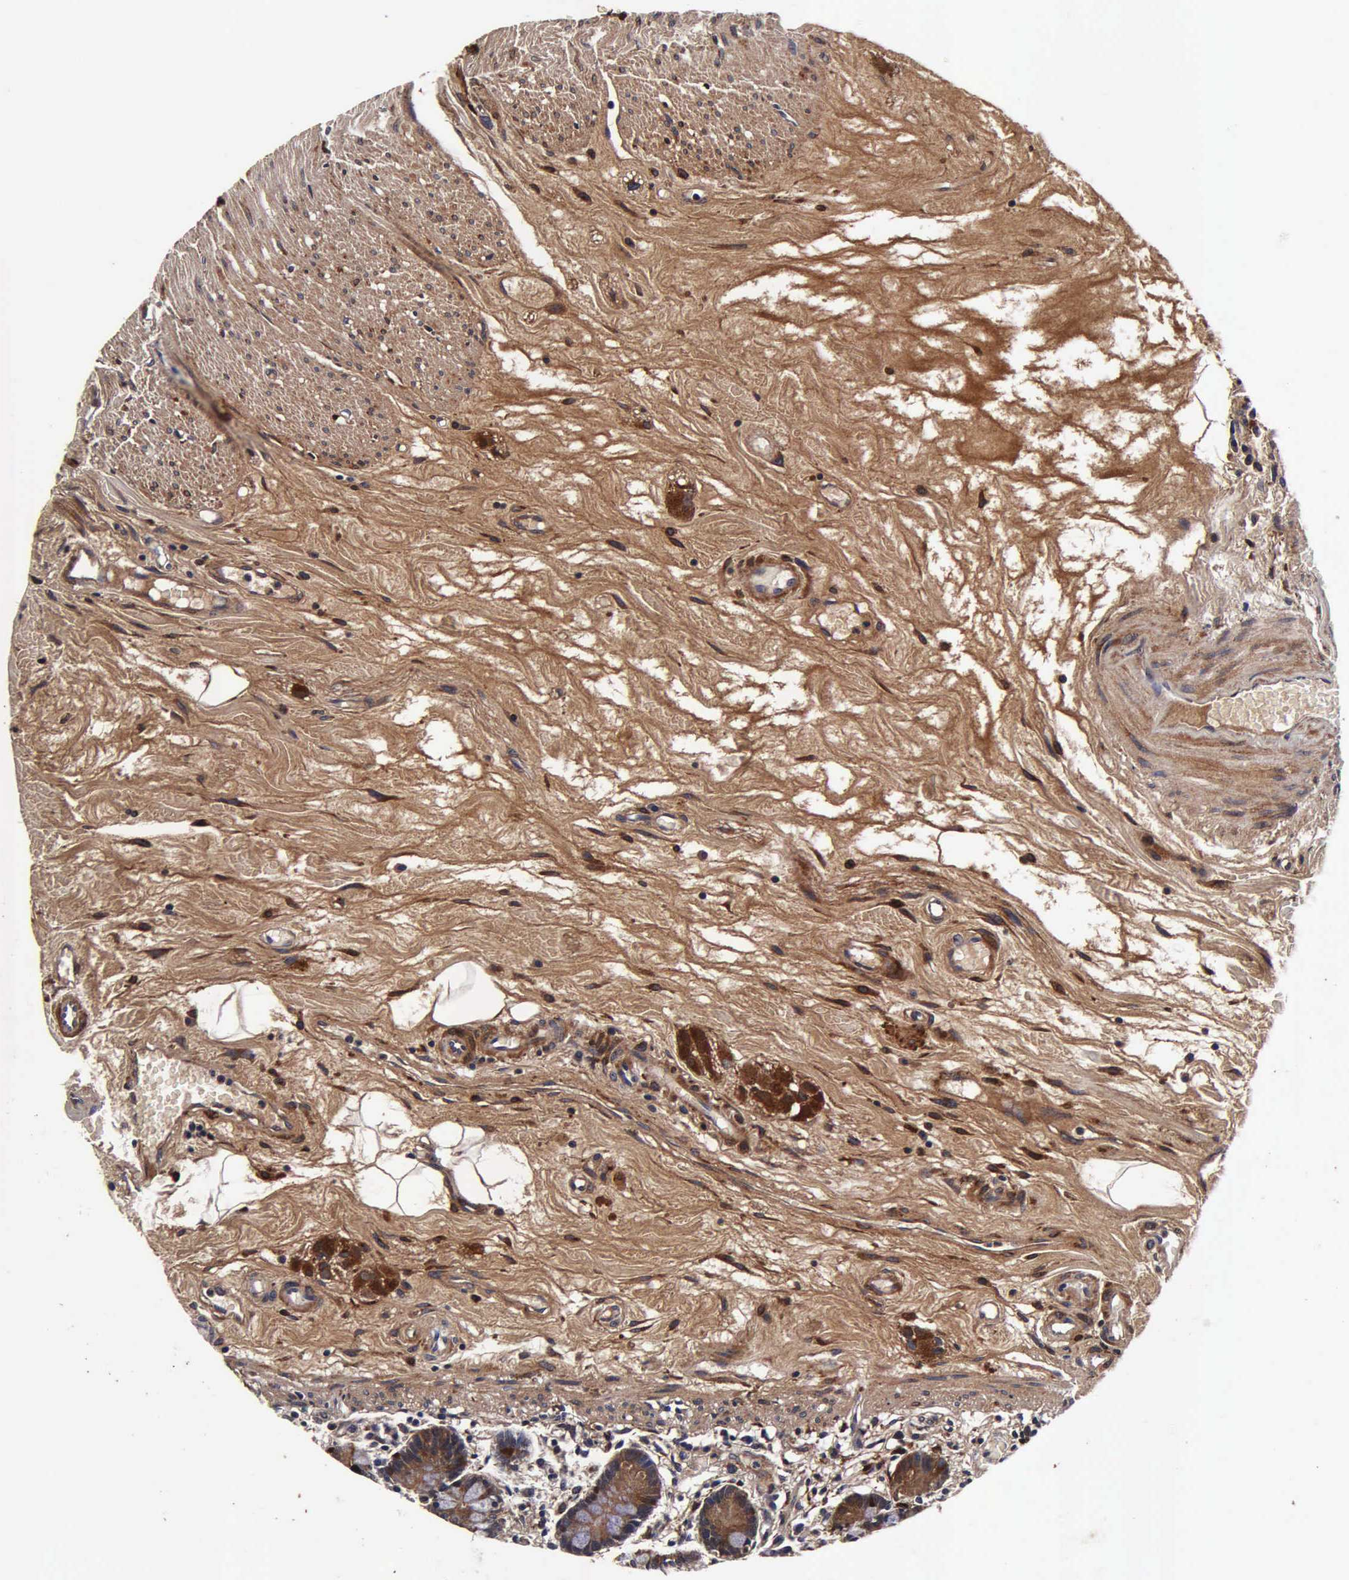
{"staining": {"intensity": "moderate", "quantity": "25%-75%", "location": "cytoplasmic/membranous"}, "tissue": "small intestine", "cell_type": "Glandular cells", "image_type": "normal", "snomed": [{"axis": "morphology", "description": "Normal tissue, NOS"}, {"axis": "topography", "description": "Small intestine"}], "caption": "IHC image of unremarkable human small intestine stained for a protein (brown), which reveals medium levels of moderate cytoplasmic/membranous expression in approximately 25%-75% of glandular cells.", "gene": "CST3", "patient": {"sex": "female", "age": 51}}